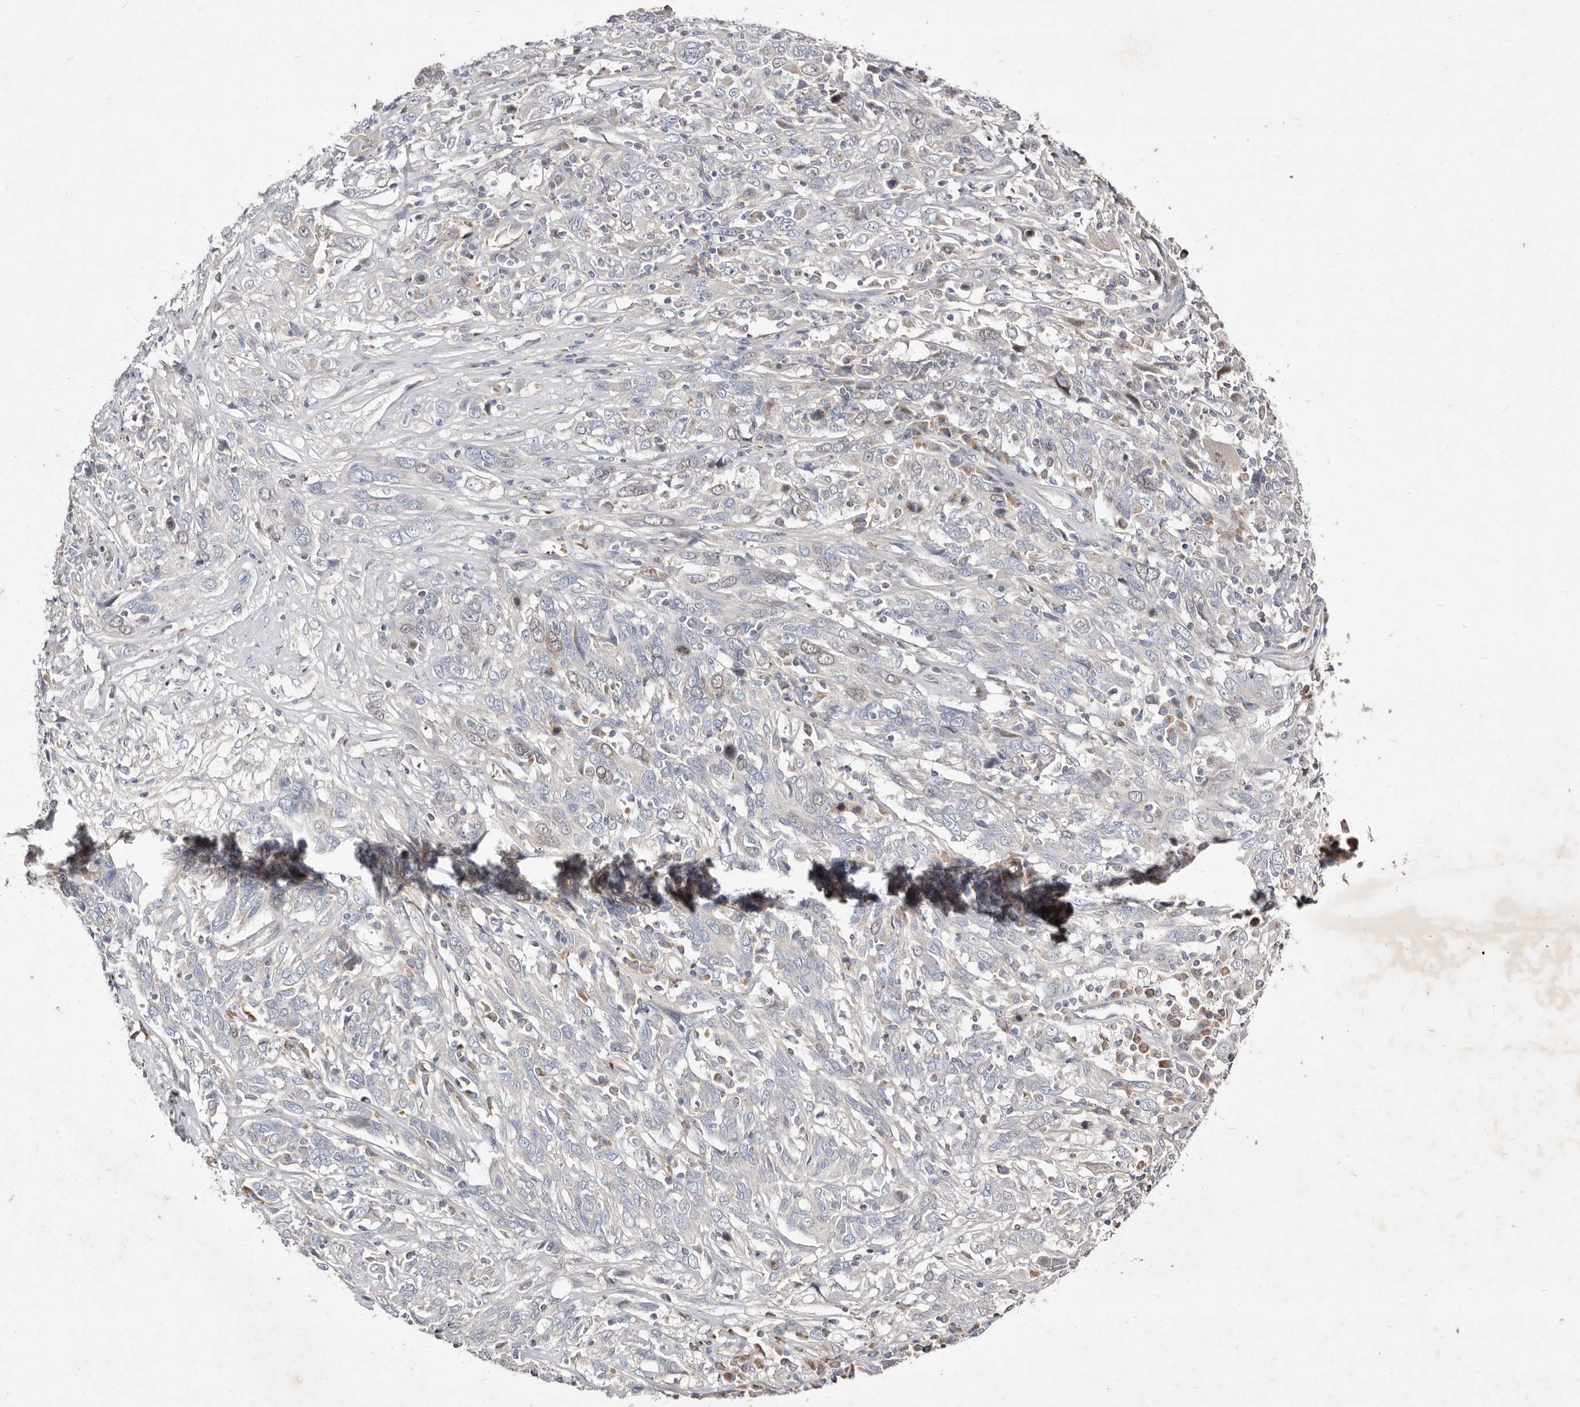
{"staining": {"intensity": "negative", "quantity": "none", "location": "none"}, "tissue": "cervical cancer", "cell_type": "Tumor cells", "image_type": "cancer", "snomed": [{"axis": "morphology", "description": "Squamous cell carcinoma, NOS"}, {"axis": "topography", "description": "Cervix"}], "caption": "Micrograph shows no significant protein positivity in tumor cells of cervical squamous cell carcinoma.", "gene": "SLC25A20", "patient": {"sex": "female", "age": 46}}